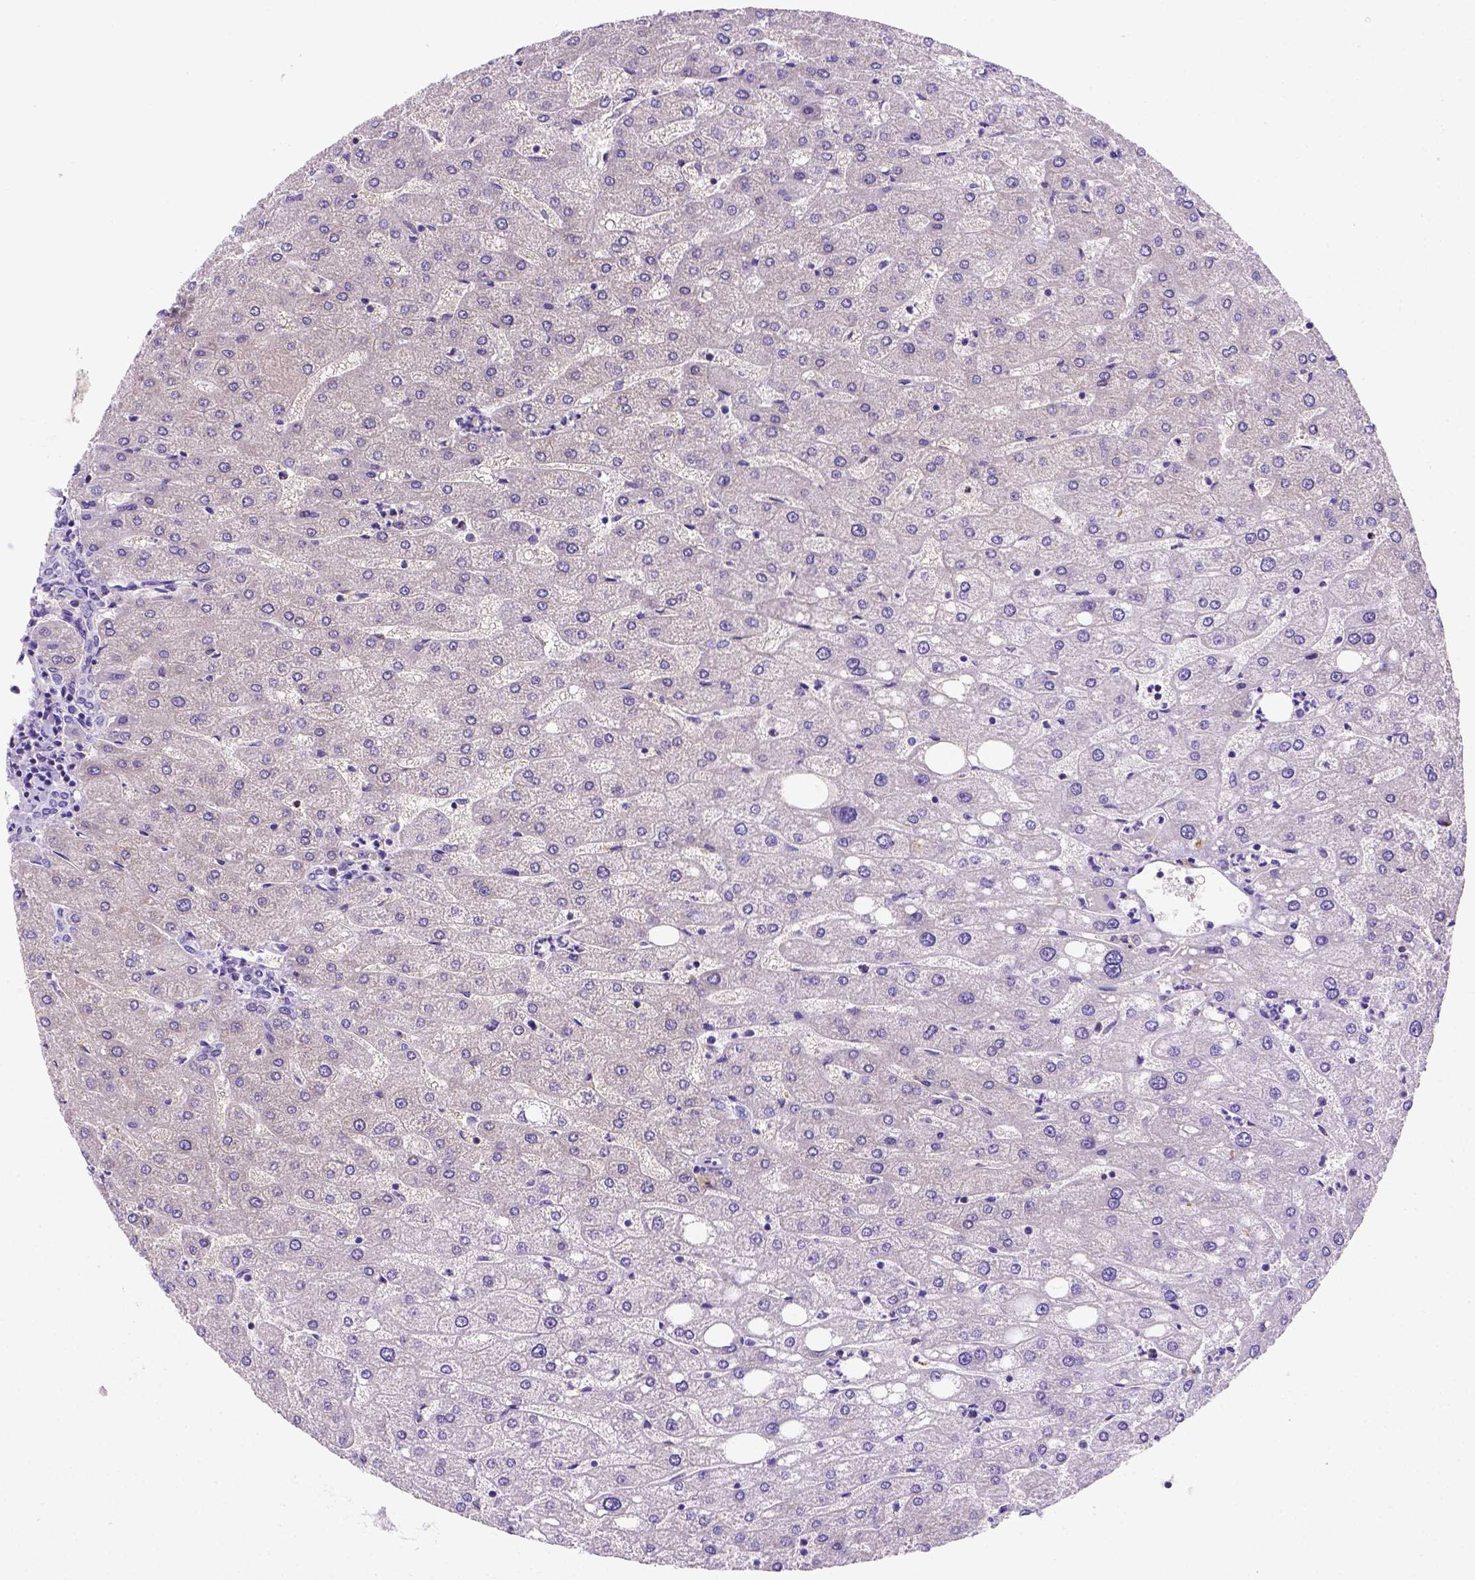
{"staining": {"intensity": "negative", "quantity": "none", "location": "none"}, "tissue": "liver", "cell_type": "Cholangiocytes", "image_type": "normal", "snomed": [{"axis": "morphology", "description": "Normal tissue, NOS"}, {"axis": "topography", "description": "Liver"}], "caption": "Human liver stained for a protein using immunohistochemistry (IHC) displays no positivity in cholangiocytes.", "gene": "FAM81B", "patient": {"sex": "male", "age": 67}}